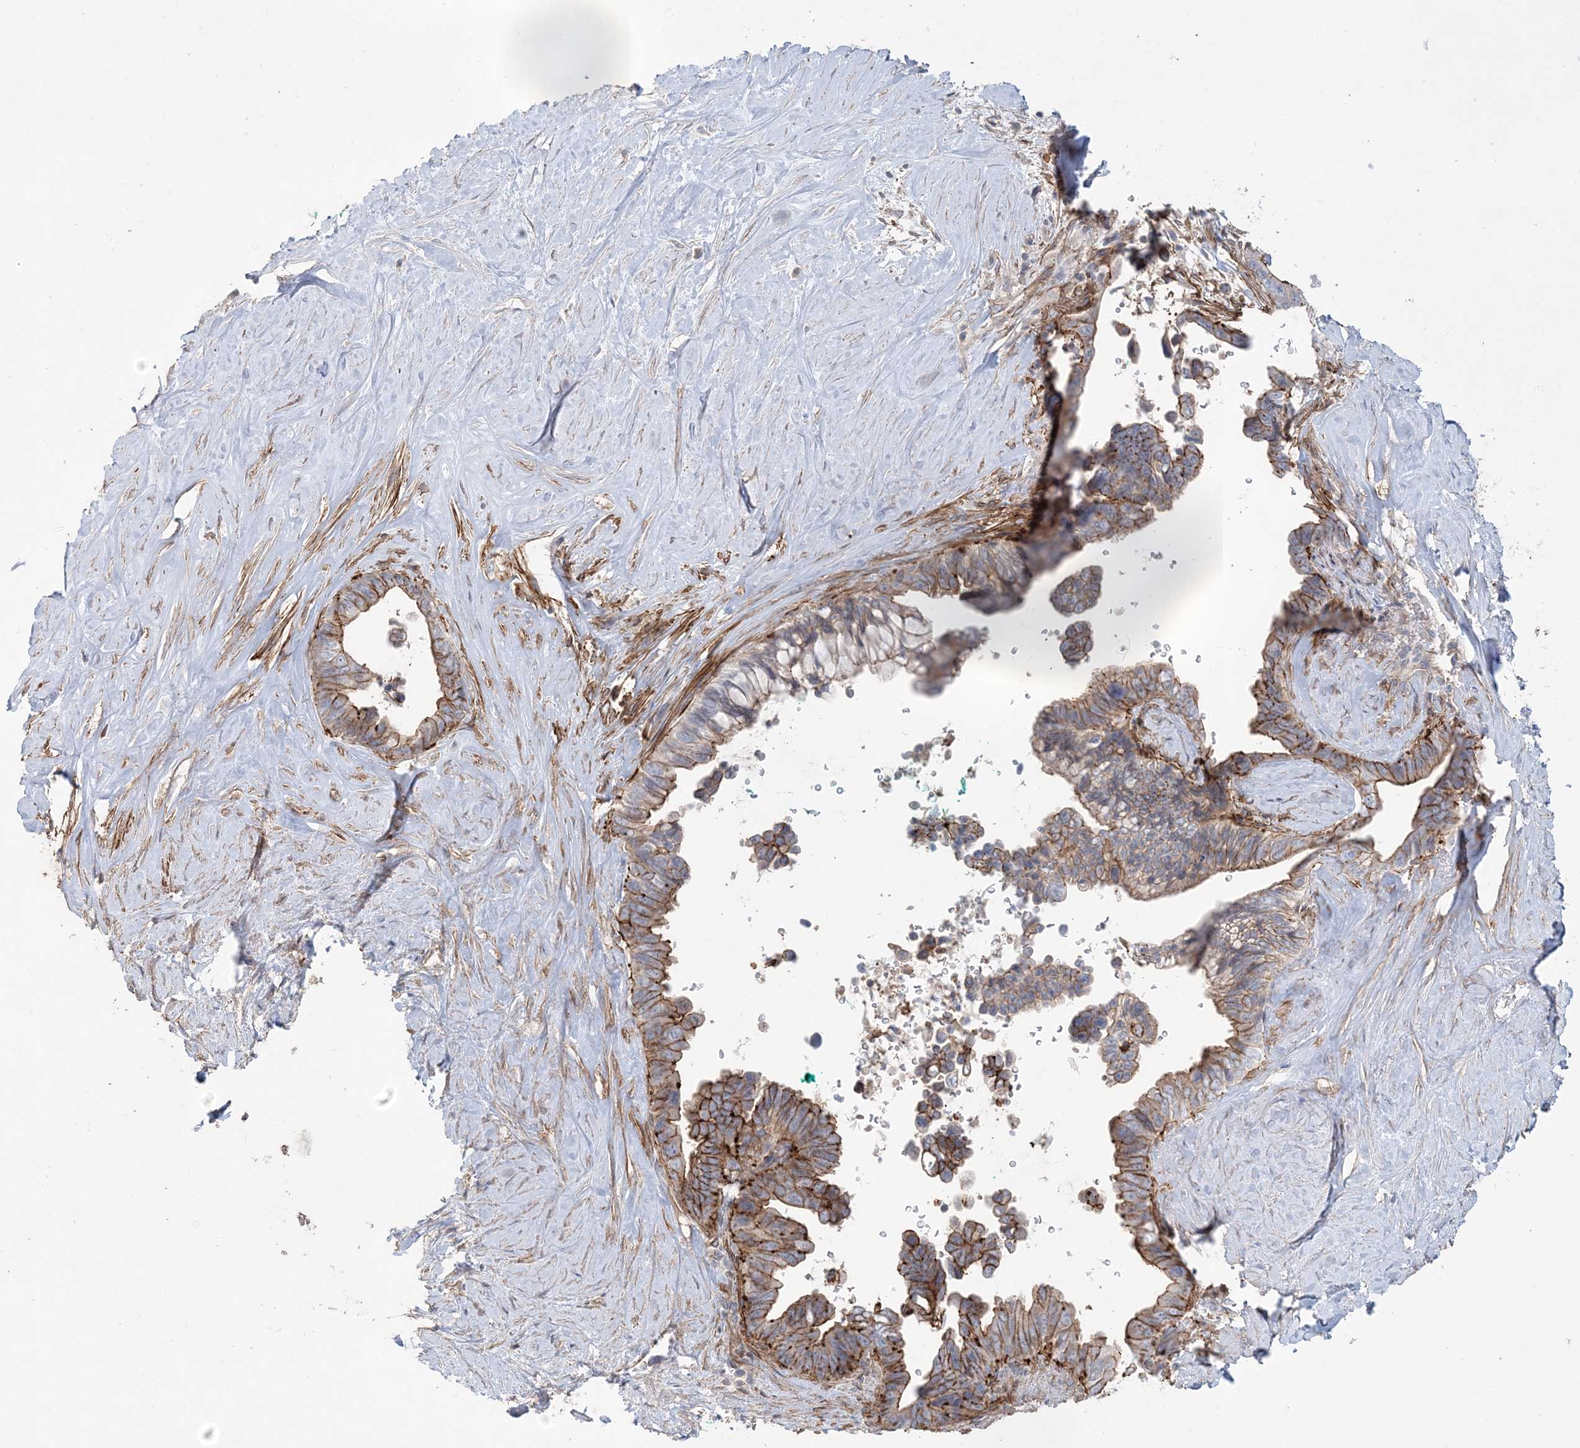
{"staining": {"intensity": "moderate", "quantity": ">75%", "location": "cytoplasmic/membranous"}, "tissue": "pancreatic cancer", "cell_type": "Tumor cells", "image_type": "cancer", "snomed": [{"axis": "morphology", "description": "Adenocarcinoma, NOS"}, {"axis": "topography", "description": "Pancreas"}], "caption": "The immunohistochemical stain labels moderate cytoplasmic/membranous expression in tumor cells of pancreatic cancer tissue. The protein is stained brown, and the nuclei are stained in blue (DAB IHC with brightfield microscopy, high magnification).", "gene": "PIGC", "patient": {"sex": "female", "age": 72}}